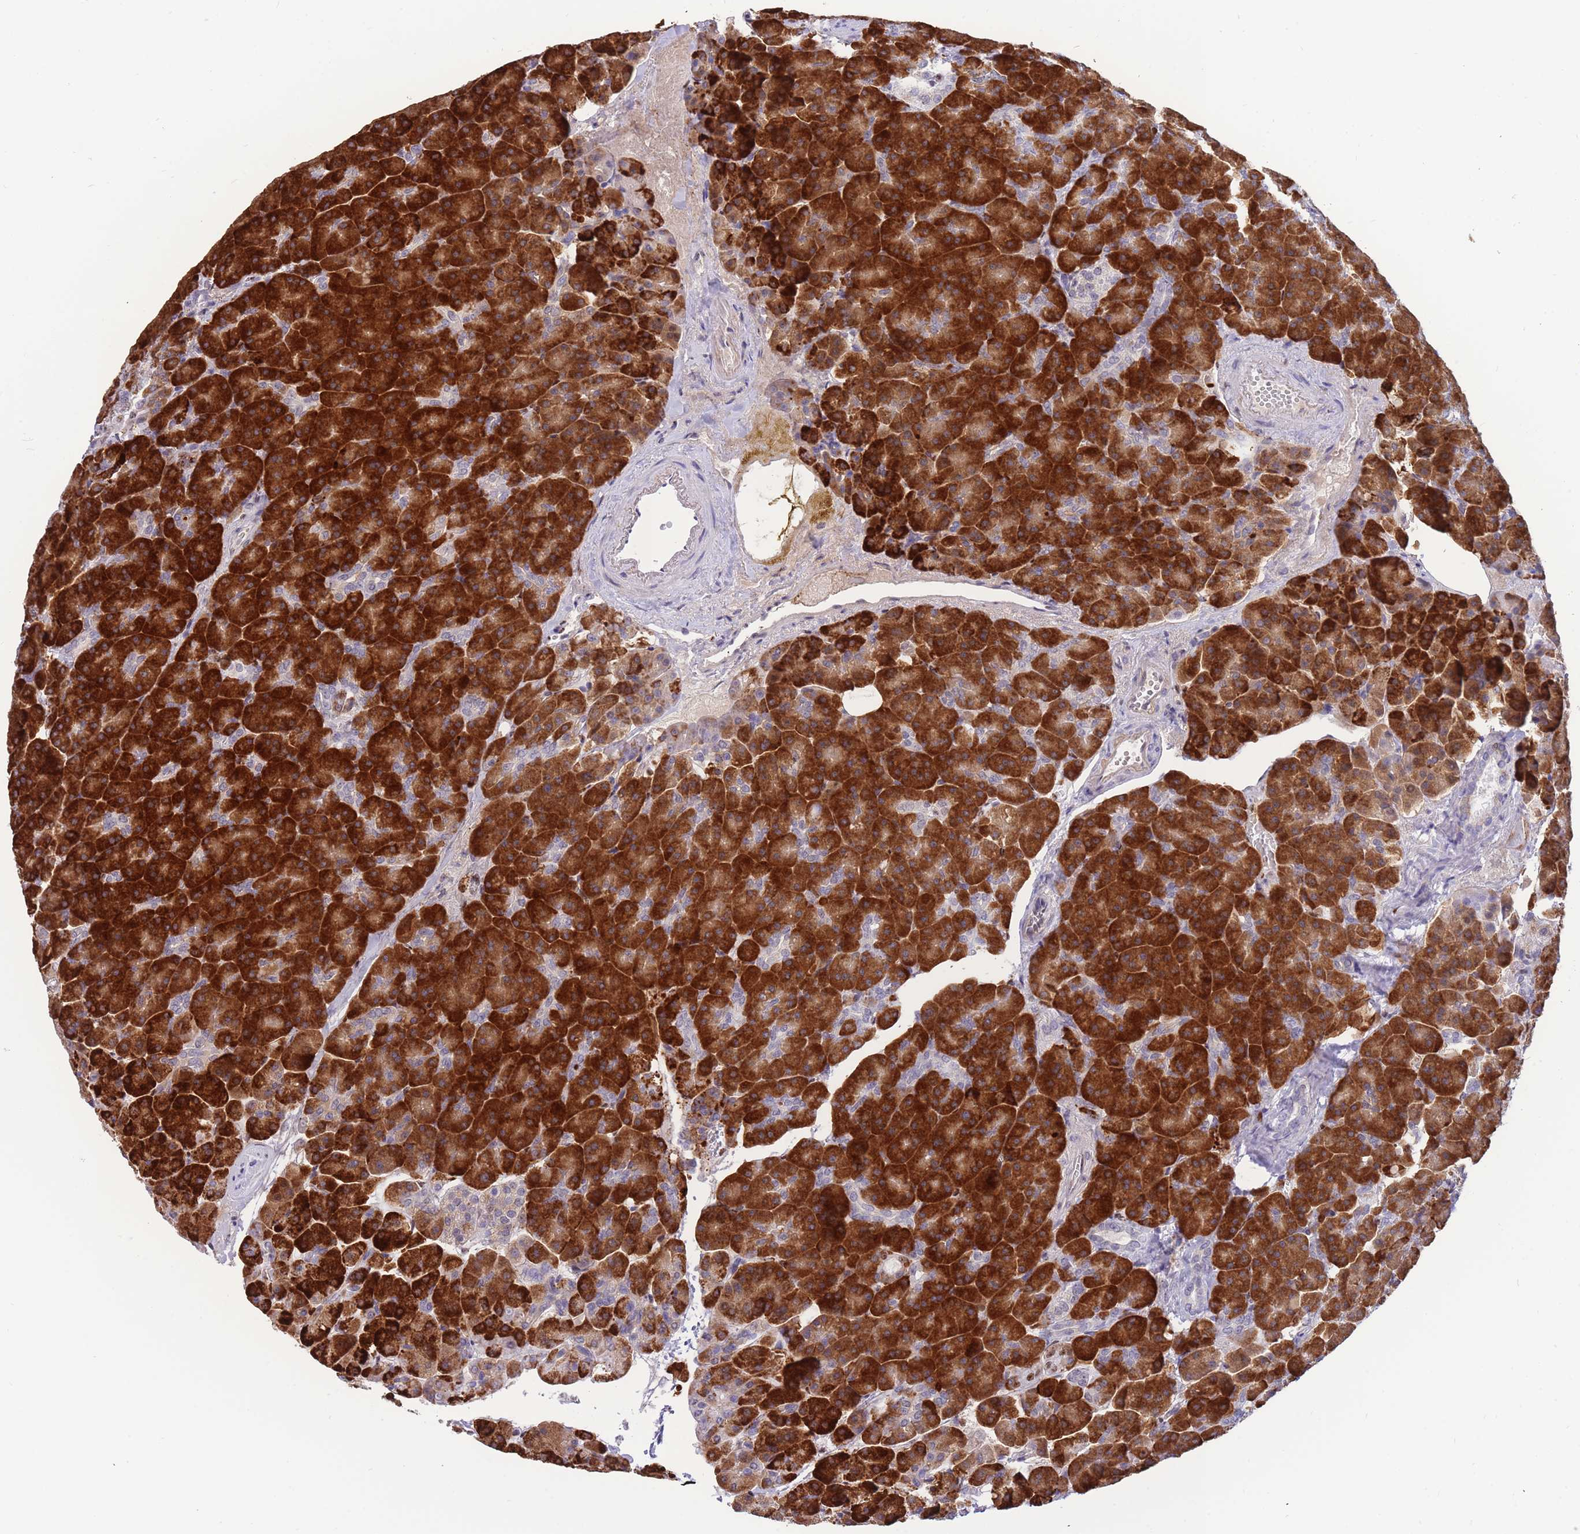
{"staining": {"intensity": "strong", "quantity": ">75%", "location": "cytoplasmic/membranous"}, "tissue": "pancreas", "cell_type": "Exocrine glandular cells", "image_type": "normal", "snomed": [{"axis": "morphology", "description": "Normal tissue, NOS"}, {"axis": "topography", "description": "Pancreas"}], "caption": "This micrograph exhibits immunohistochemistry (IHC) staining of benign pancreas, with high strong cytoplasmic/membranous expression in approximately >75% of exocrine glandular cells.", "gene": "FAM153A", "patient": {"sex": "female", "age": 74}}